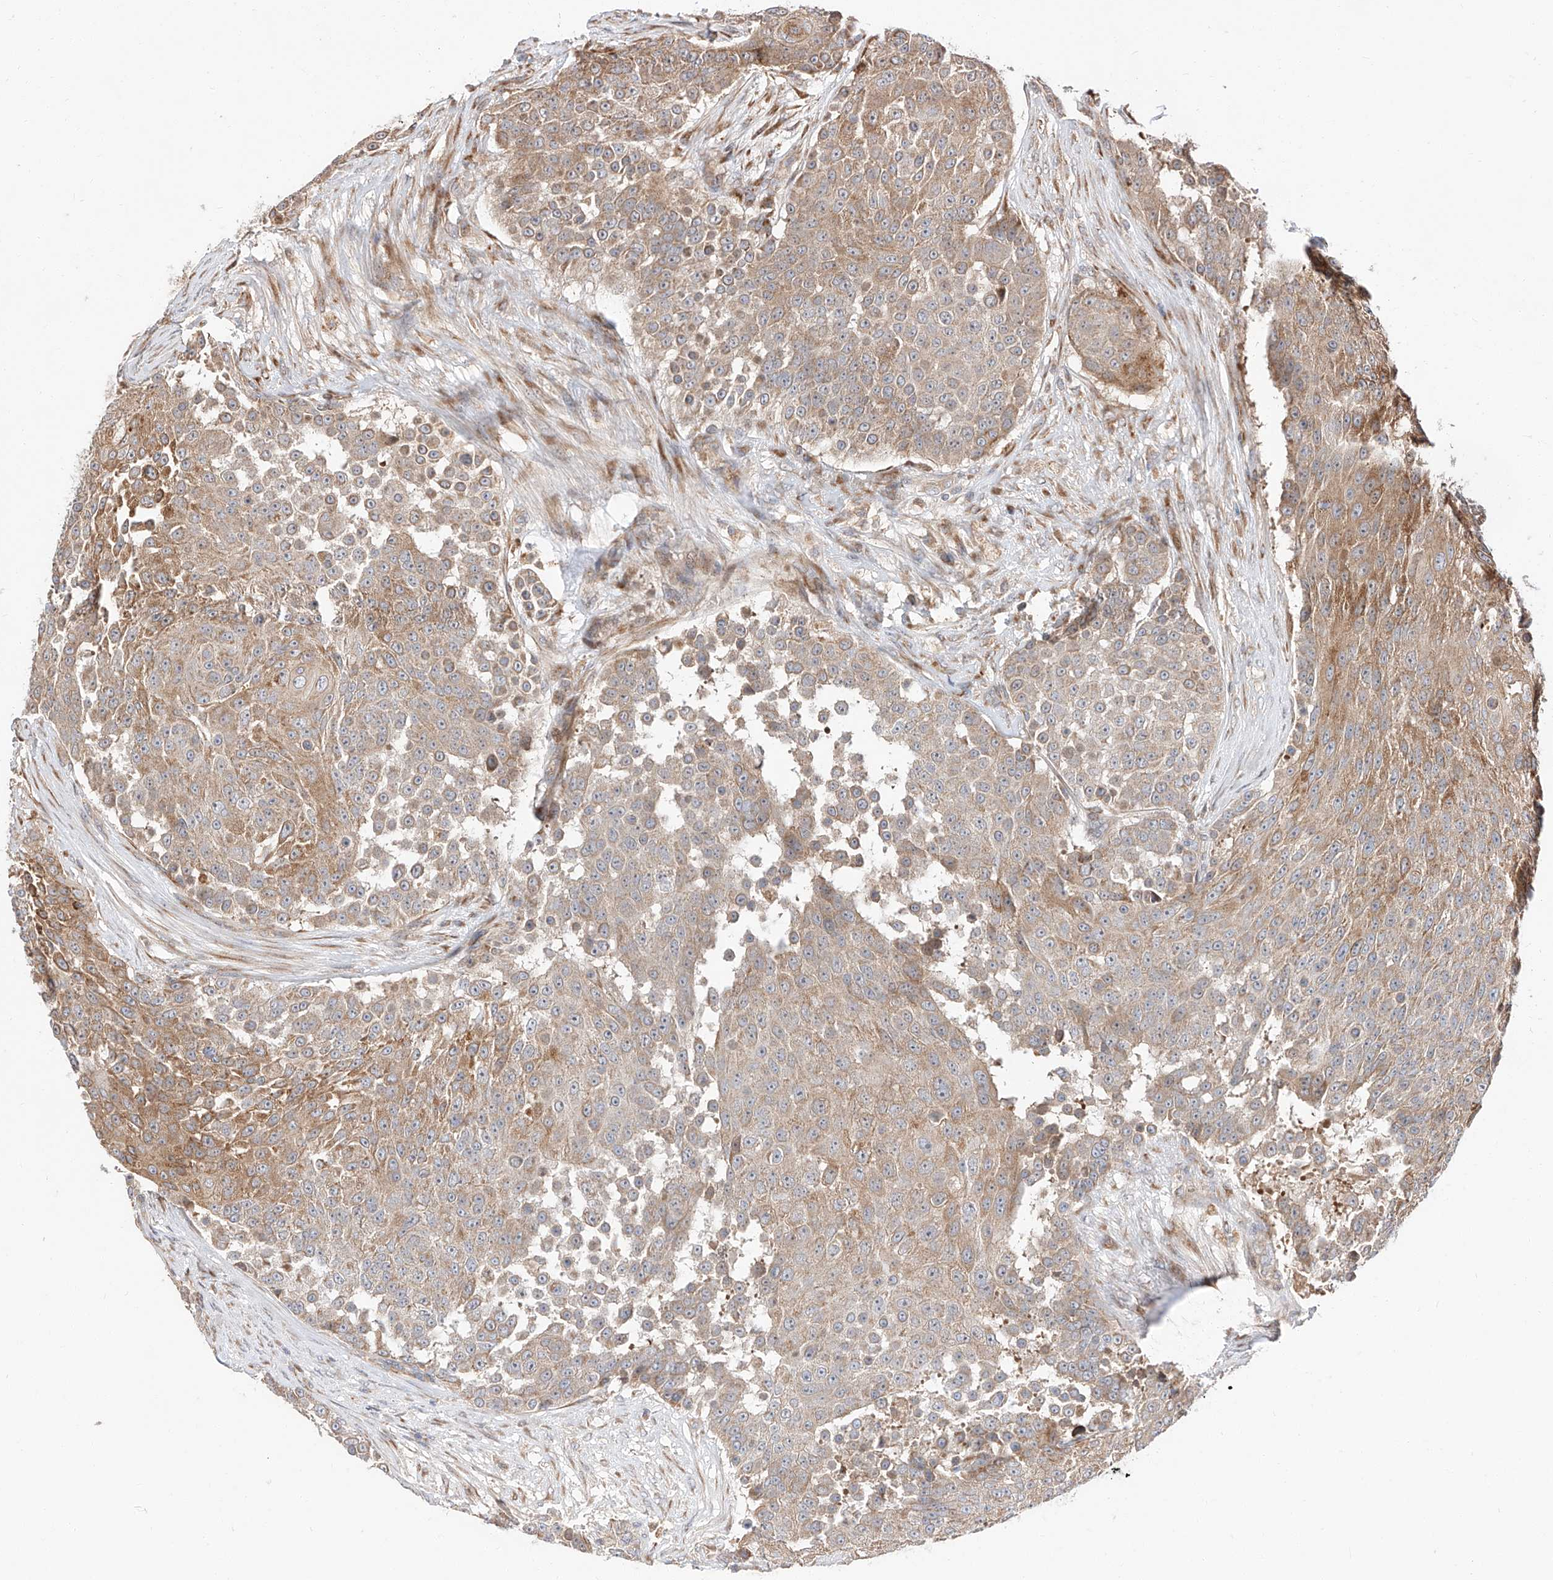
{"staining": {"intensity": "moderate", "quantity": "25%-75%", "location": "cytoplasmic/membranous"}, "tissue": "urothelial cancer", "cell_type": "Tumor cells", "image_type": "cancer", "snomed": [{"axis": "morphology", "description": "Urothelial carcinoma, High grade"}, {"axis": "topography", "description": "Urinary bladder"}], "caption": "Immunohistochemical staining of urothelial cancer reveals medium levels of moderate cytoplasmic/membranous staining in approximately 25%-75% of tumor cells.", "gene": "DIRAS3", "patient": {"sex": "female", "age": 63}}